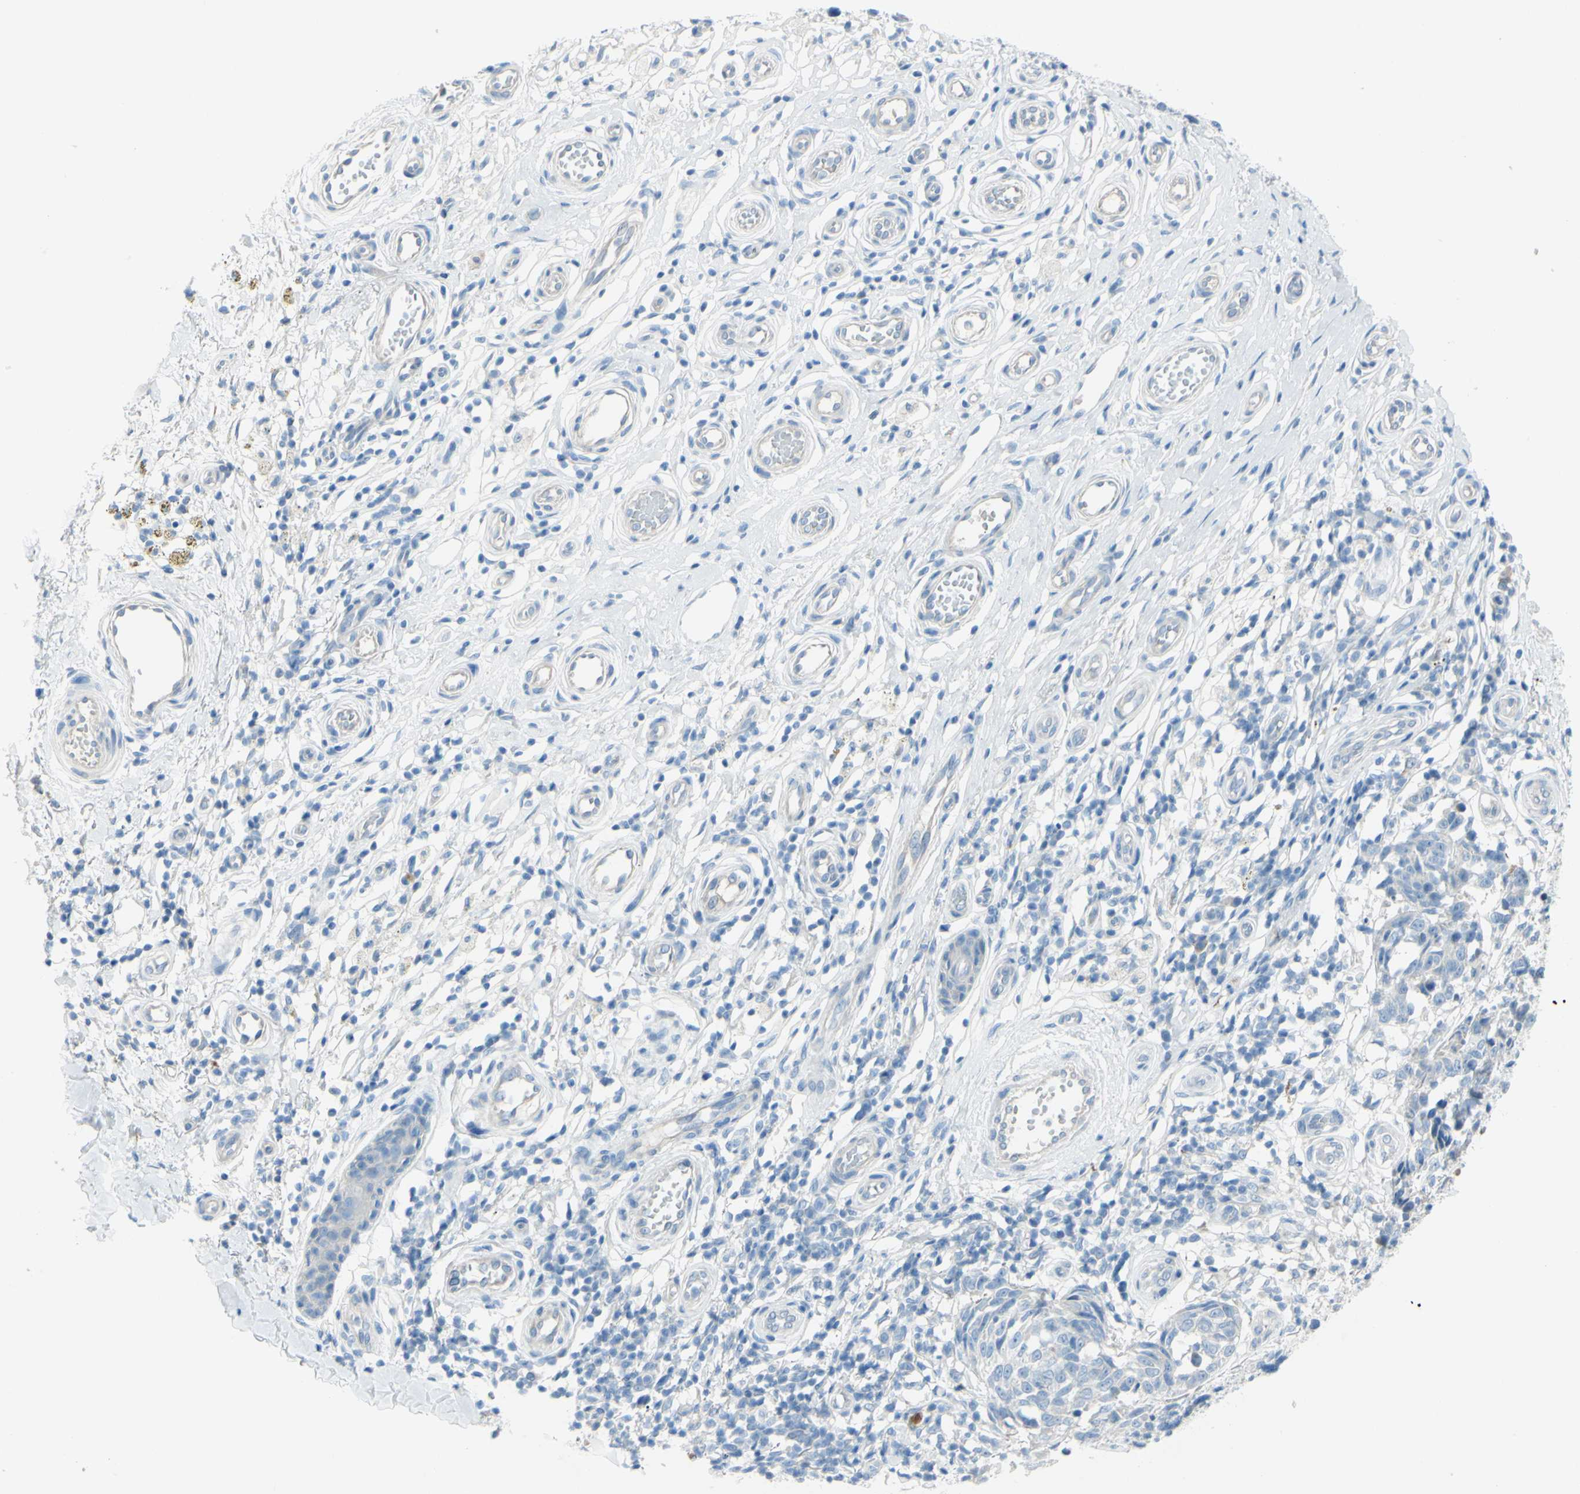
{"staining": {"intensity": "negative", "quantity": "none", "location": "none"}, "tissue": "melanoma", "cell_type": "Tumor cells", "image_type": "cancer", "snomed": [{"axis": "morphology", "description": "Malignant melanoma, NOS"}, {"axis": "topography", "description": "Skin"}], "caption": "IHC of malignant melanoma displays no staining in tumor cells. (Stains: DAB immunohistochemistry with hematoxylin counter stain, Microscopy: brightfield microscopy at high magnification).", "gene": "TFPI2", "patient": {"sex": "female", "age": 64}}